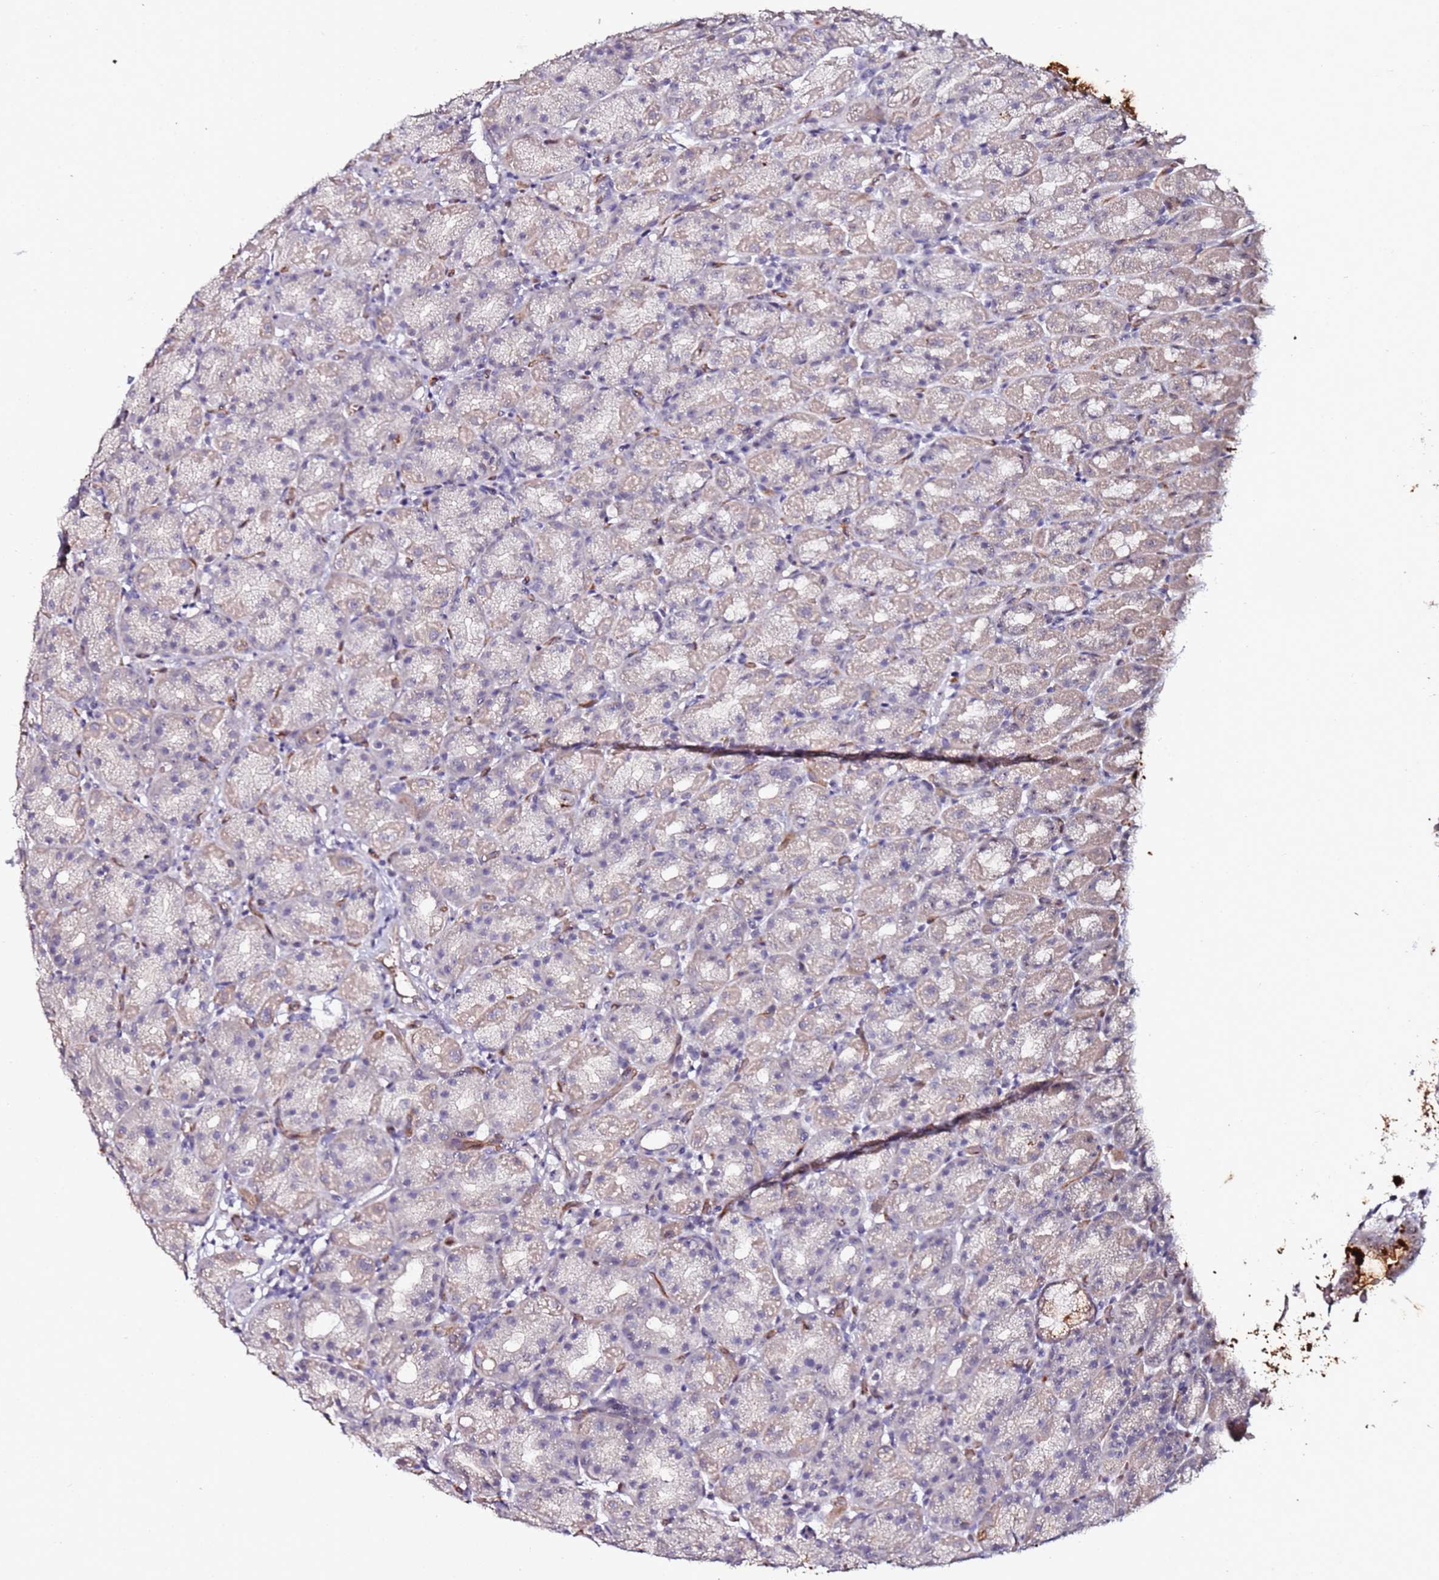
{"staining": {"intensity": "strong", "quantity": "<25%", "location": "cytoplasmic/membranous"}, "tissue": "stomach", "cell_type": "Glandular cells", "image_type": "normal", "snomed": [{"axis": "morphology", "description": "Normal tissue, NOS"}, {"axis": "topography", "description": "Stomach, upper"}, {"axis": "topography", "description": "Stomach"}], "caption": "Strong cytoplasmic/membranous protein expression is appreciated in about <25% of glandular cells in stomach. The protein is stained brown, and the nuclei are stained in blue (DAB IHC with brightfield microscopy, high magnification).", "gene": "DUSP28", "patient": {"sex": "male", "age": 68}}